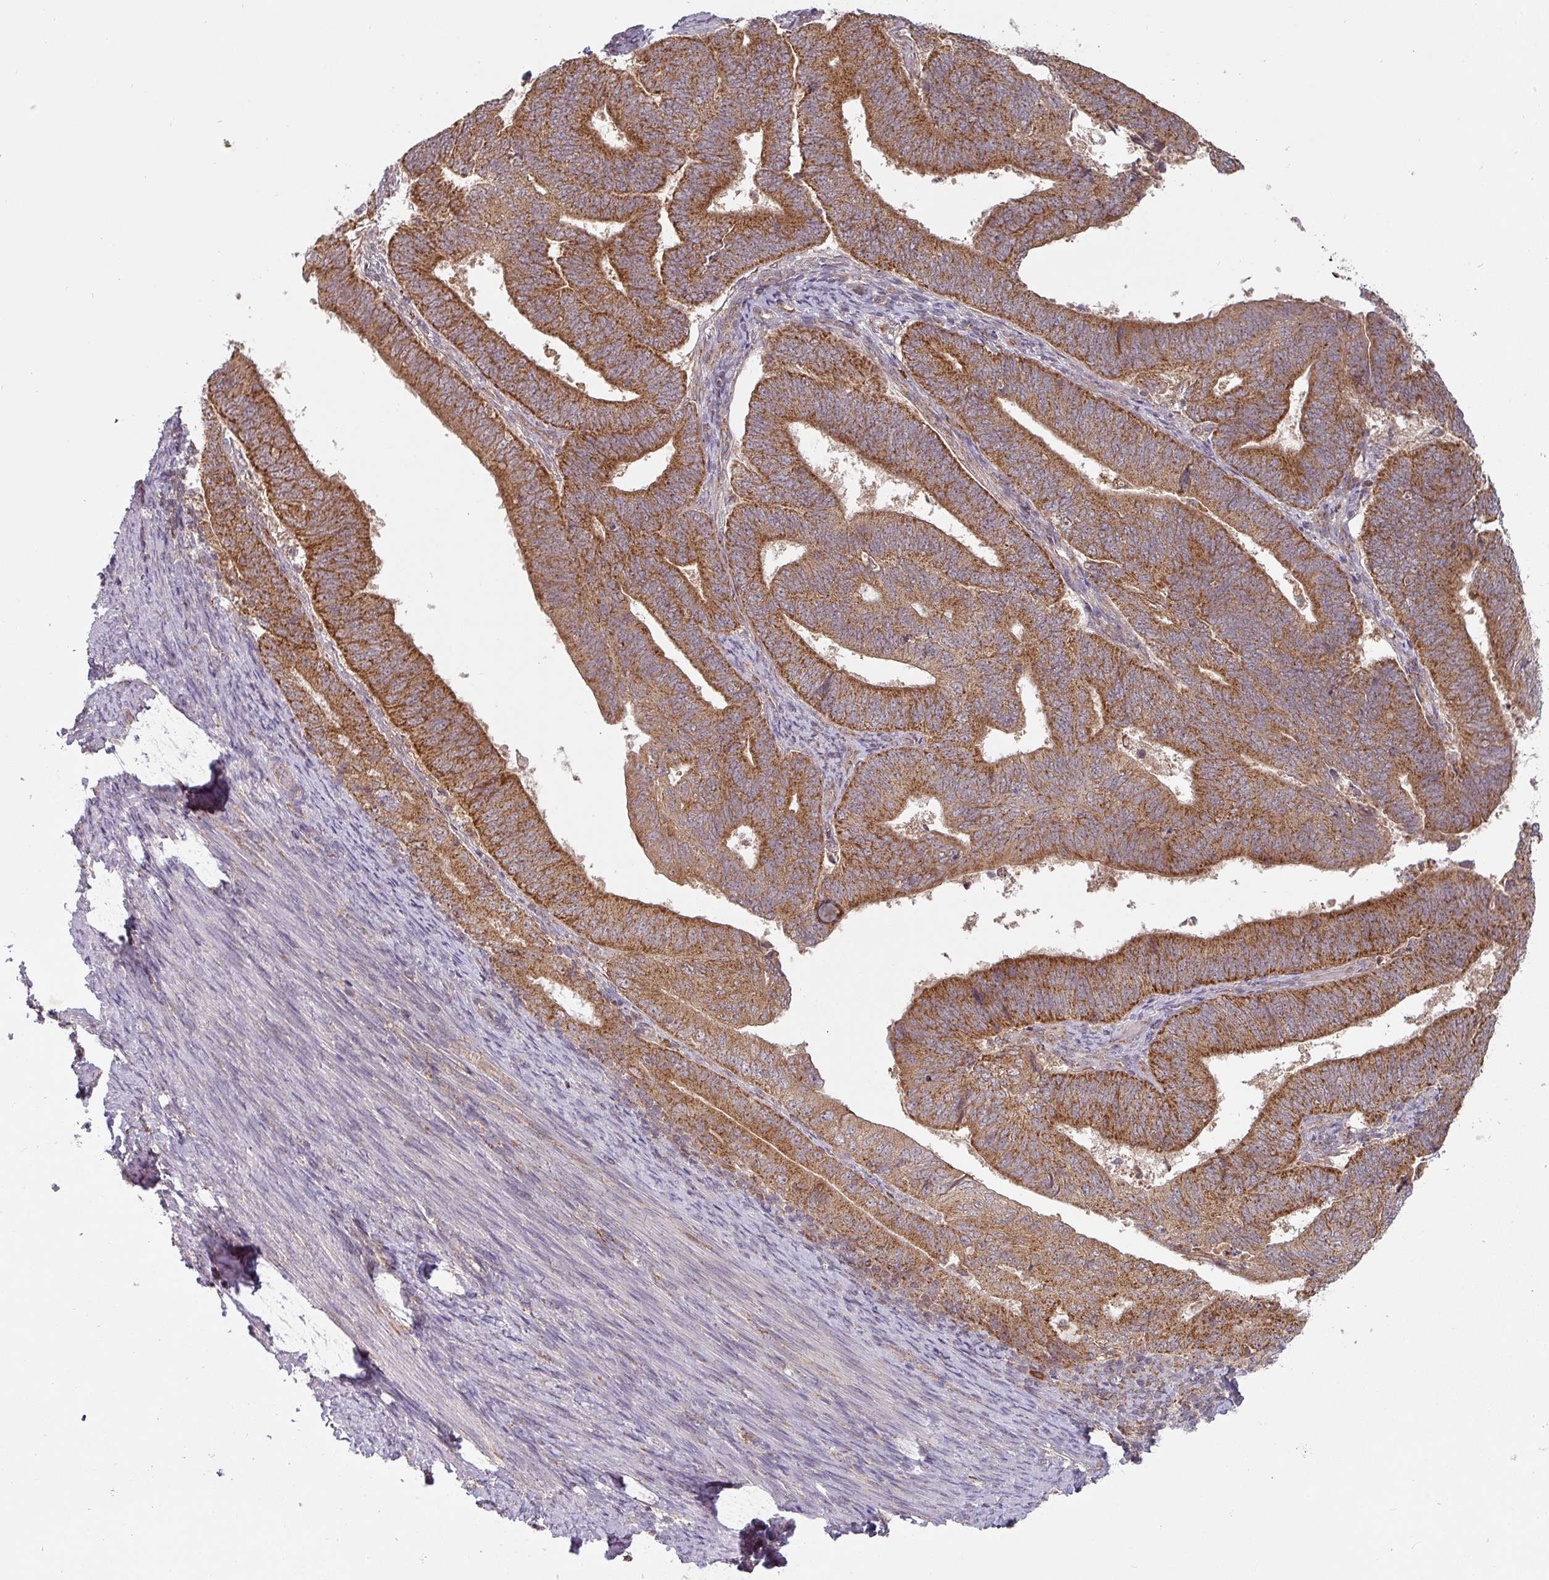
{"staining": {"intensity": "strong", "quantity": ">75%", "location": "cytoplasmic/membranous"}, "tissue": "endometrial cancer", "cell_type": "Tumor cells", "image_type": "cancer", "snomed": [{"axis": "morphology", "description": "Adenocarcinoma, NOS"}, {"axis": "topography", "description": "Endometrium"}], "caption": "IHC micrograph of neoplastic tissue: human endometrial adenocarcinoma stained using IHC reveals high levels of strong protein expression localized specifically in the cytoplasmic/membranous of tumor cells, appearing as a cytoplasmic/membranous brown color.", "gene": "MRPS16", "patient": {"sex": "female", "age": 70}}